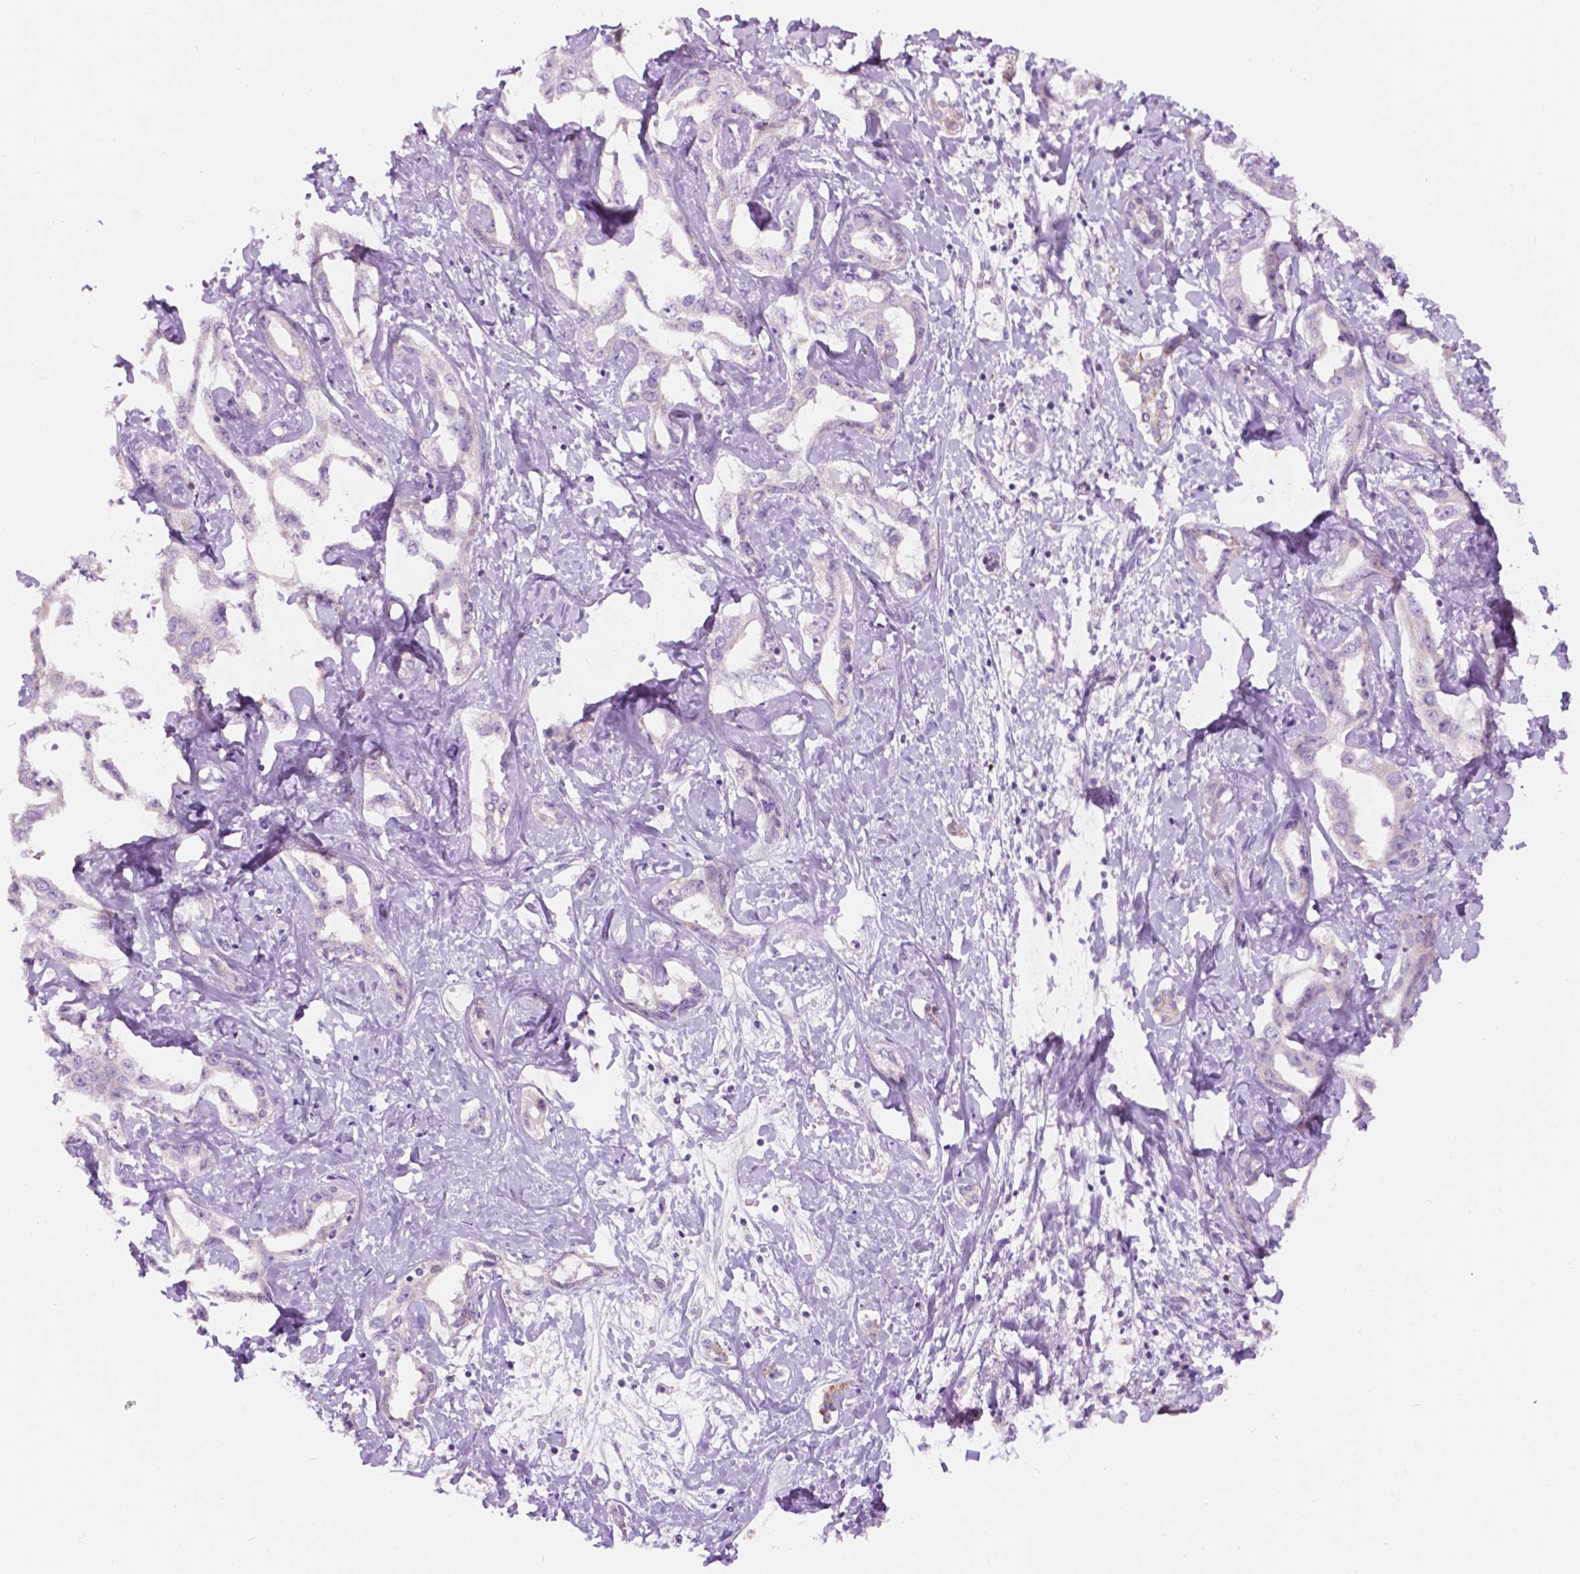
{"staining": {"intensity": "negative", "quantity": "none", "location": "none"}, "tissue": "liver cancer", "cell_type": "Tumor cells", "image_type": "cancer", "snomed": [{"axis": "morphology", "description": "Cholangiocarcinoma"}, {"axis": "topography", "description": "Liver"}], "caption": "Tumor cells show no significant positivity in liver cholangiocarcinoma.", "gene": "NOS1AP", "patient": {"sex": "male", "age": 59}}